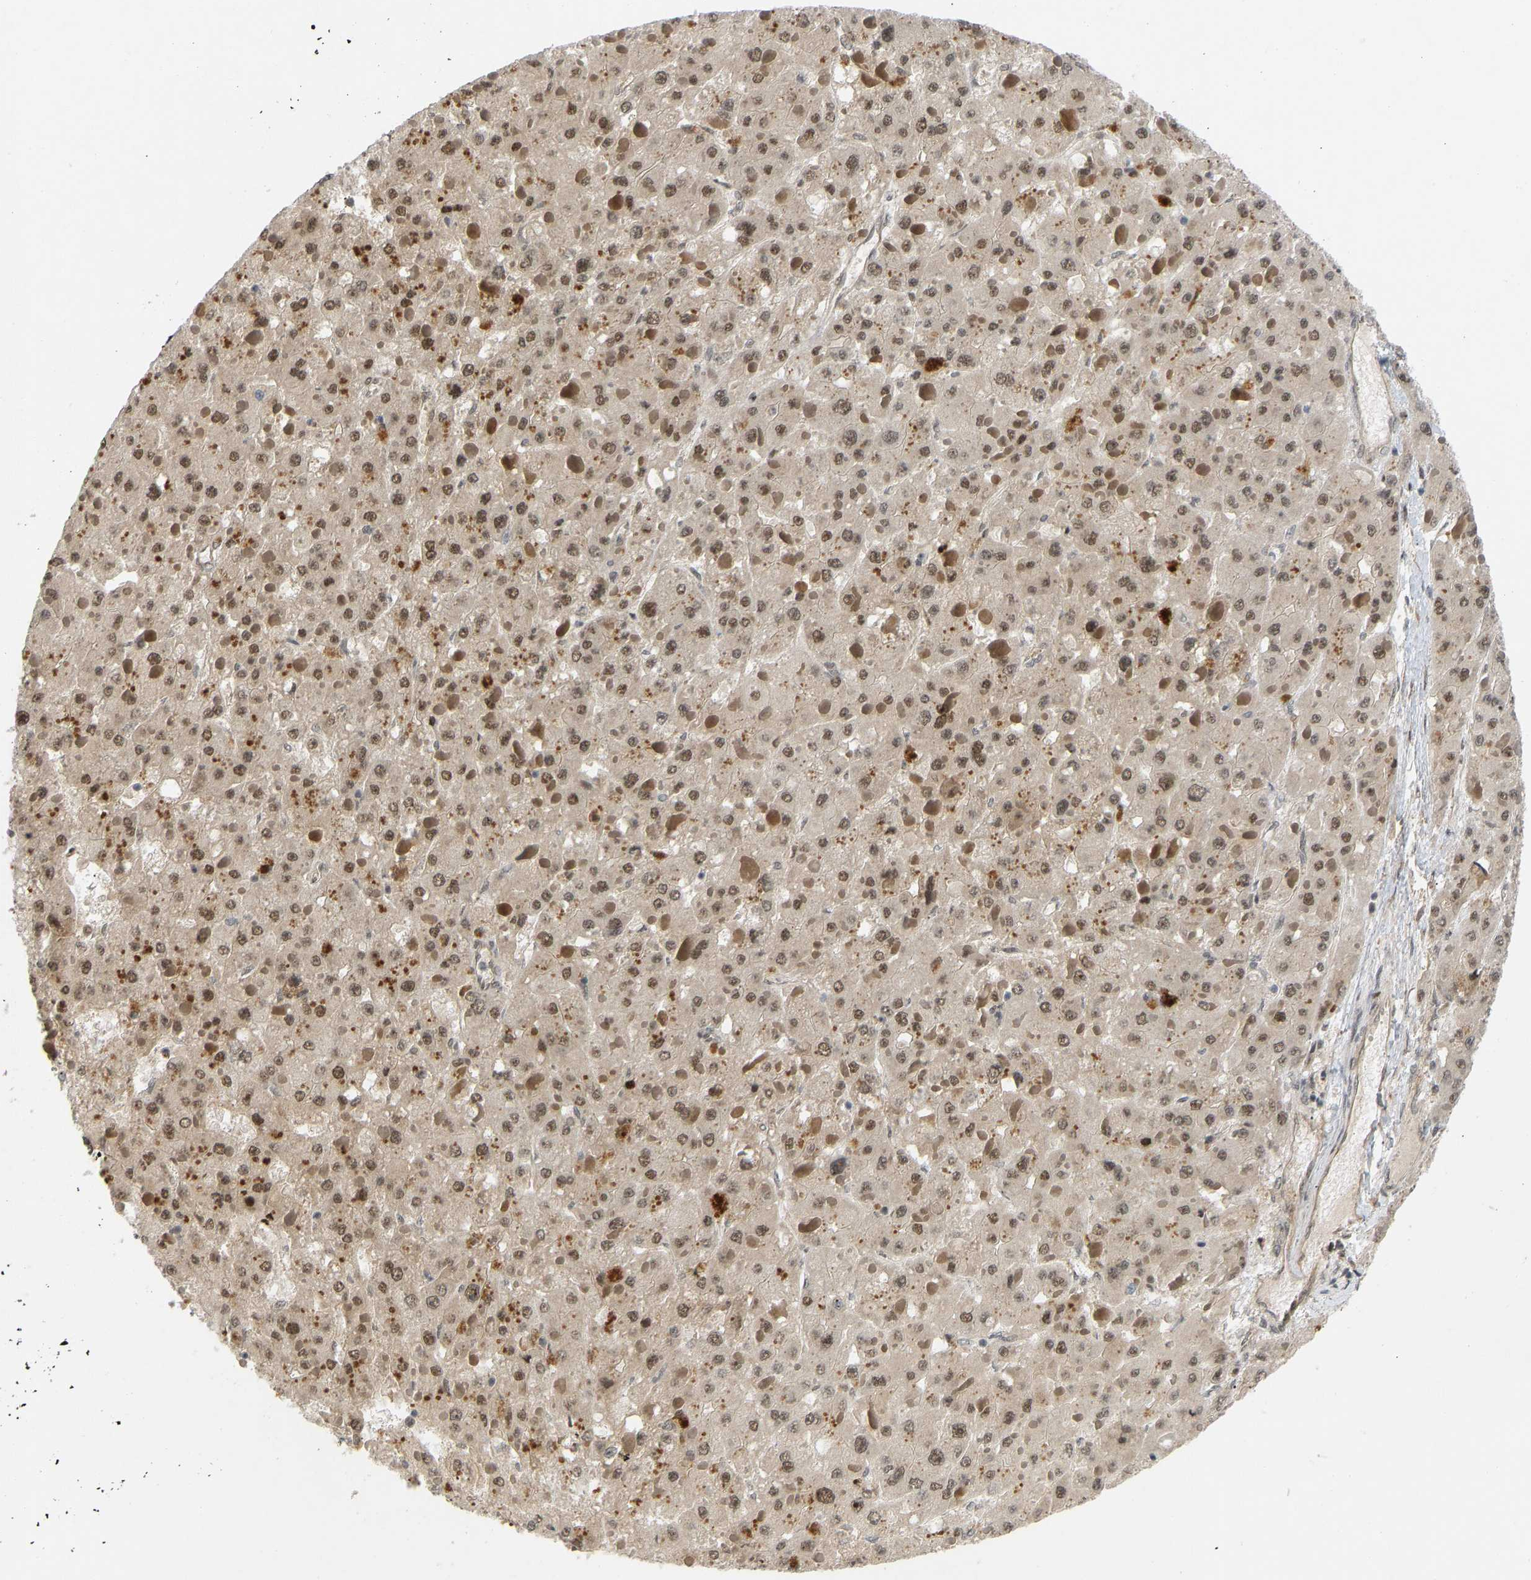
{"staining": {"intensity": "weak", "quantity": ">75%", "location": "cytoplasmic/membranous,nuclear"}, "tissue": "liver cancer", "cell_type": "Tumor cells", "image_type": "cancer", "snomed": [{"axis": "morphology", "description": "Carcinoma, Hepatocellular, NOS"}, {"axis": "topography", "description": "Liver"}], "caption": "This photomicrograph shows liver cancer stained with immunohistochemistry to label a protein in brown. The cytoplasmic/membranous and nuclear of tumor cells show weak positivity for the protein. Nuclei are counter-stained blue.", "gene": "BAG1", "patient": {"sex": "female", "age": 73}}